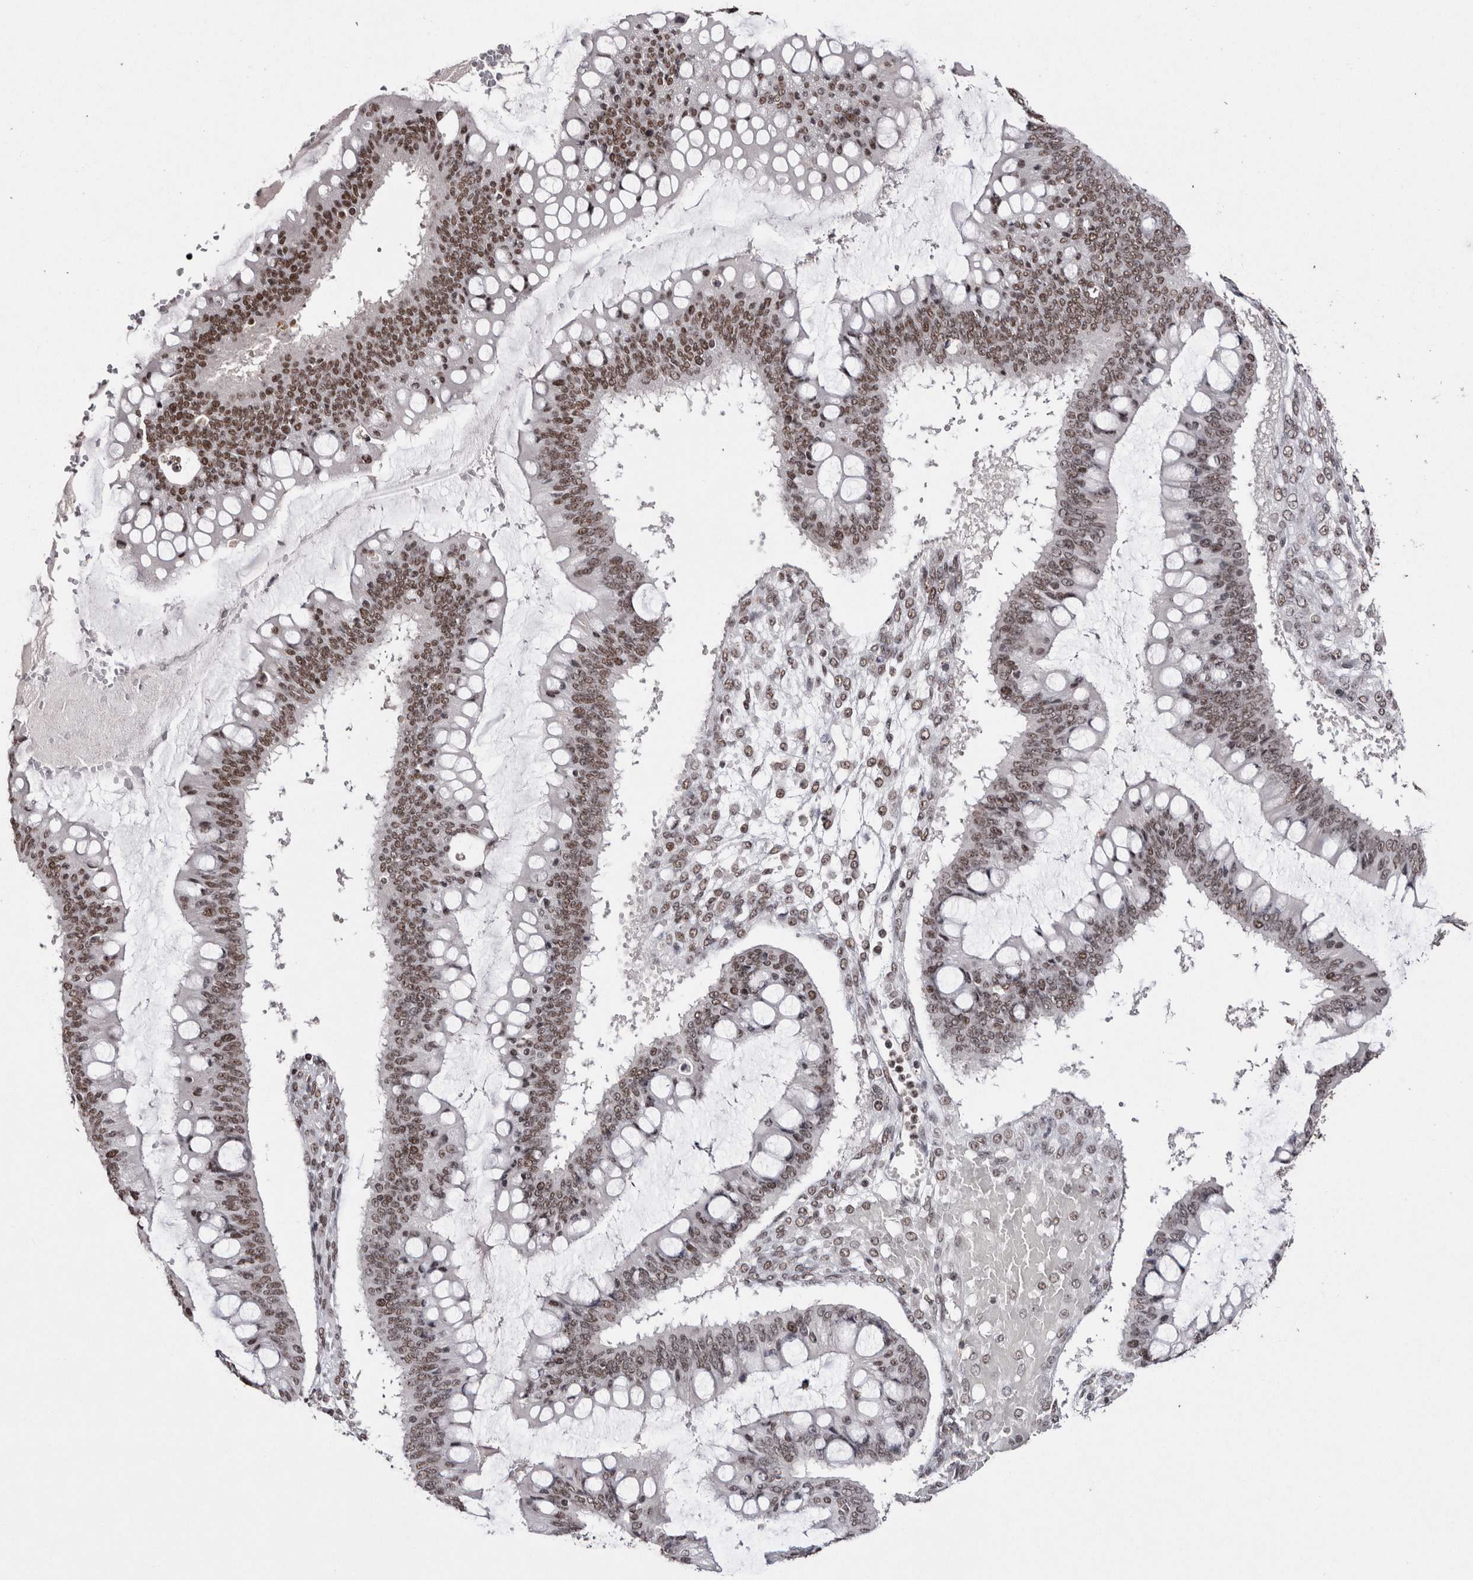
{"staining": {"intensity": "moderate", "quantity": "25%-75%", "location": "nuclear"}, "tissue": "ovarian cancer", "cell_type": "Tumor cells", "image_type": "cancer", "snomed": [{"axis": "morphology", "description": "Cystadenocarcinoma, mucinous, NOS"}, {"axis": "topography", "description": "Ovary"}], "caption": "About 25%-75% of tumor cells in ovarian cancer (mucinous cystadenocarcinoma) demonstrate moderate nuclear protein positivity as visualized by brown immunohistochemical staining.", "gene": "SMC1A", "patient": {"sex": "female", "age": 73}}